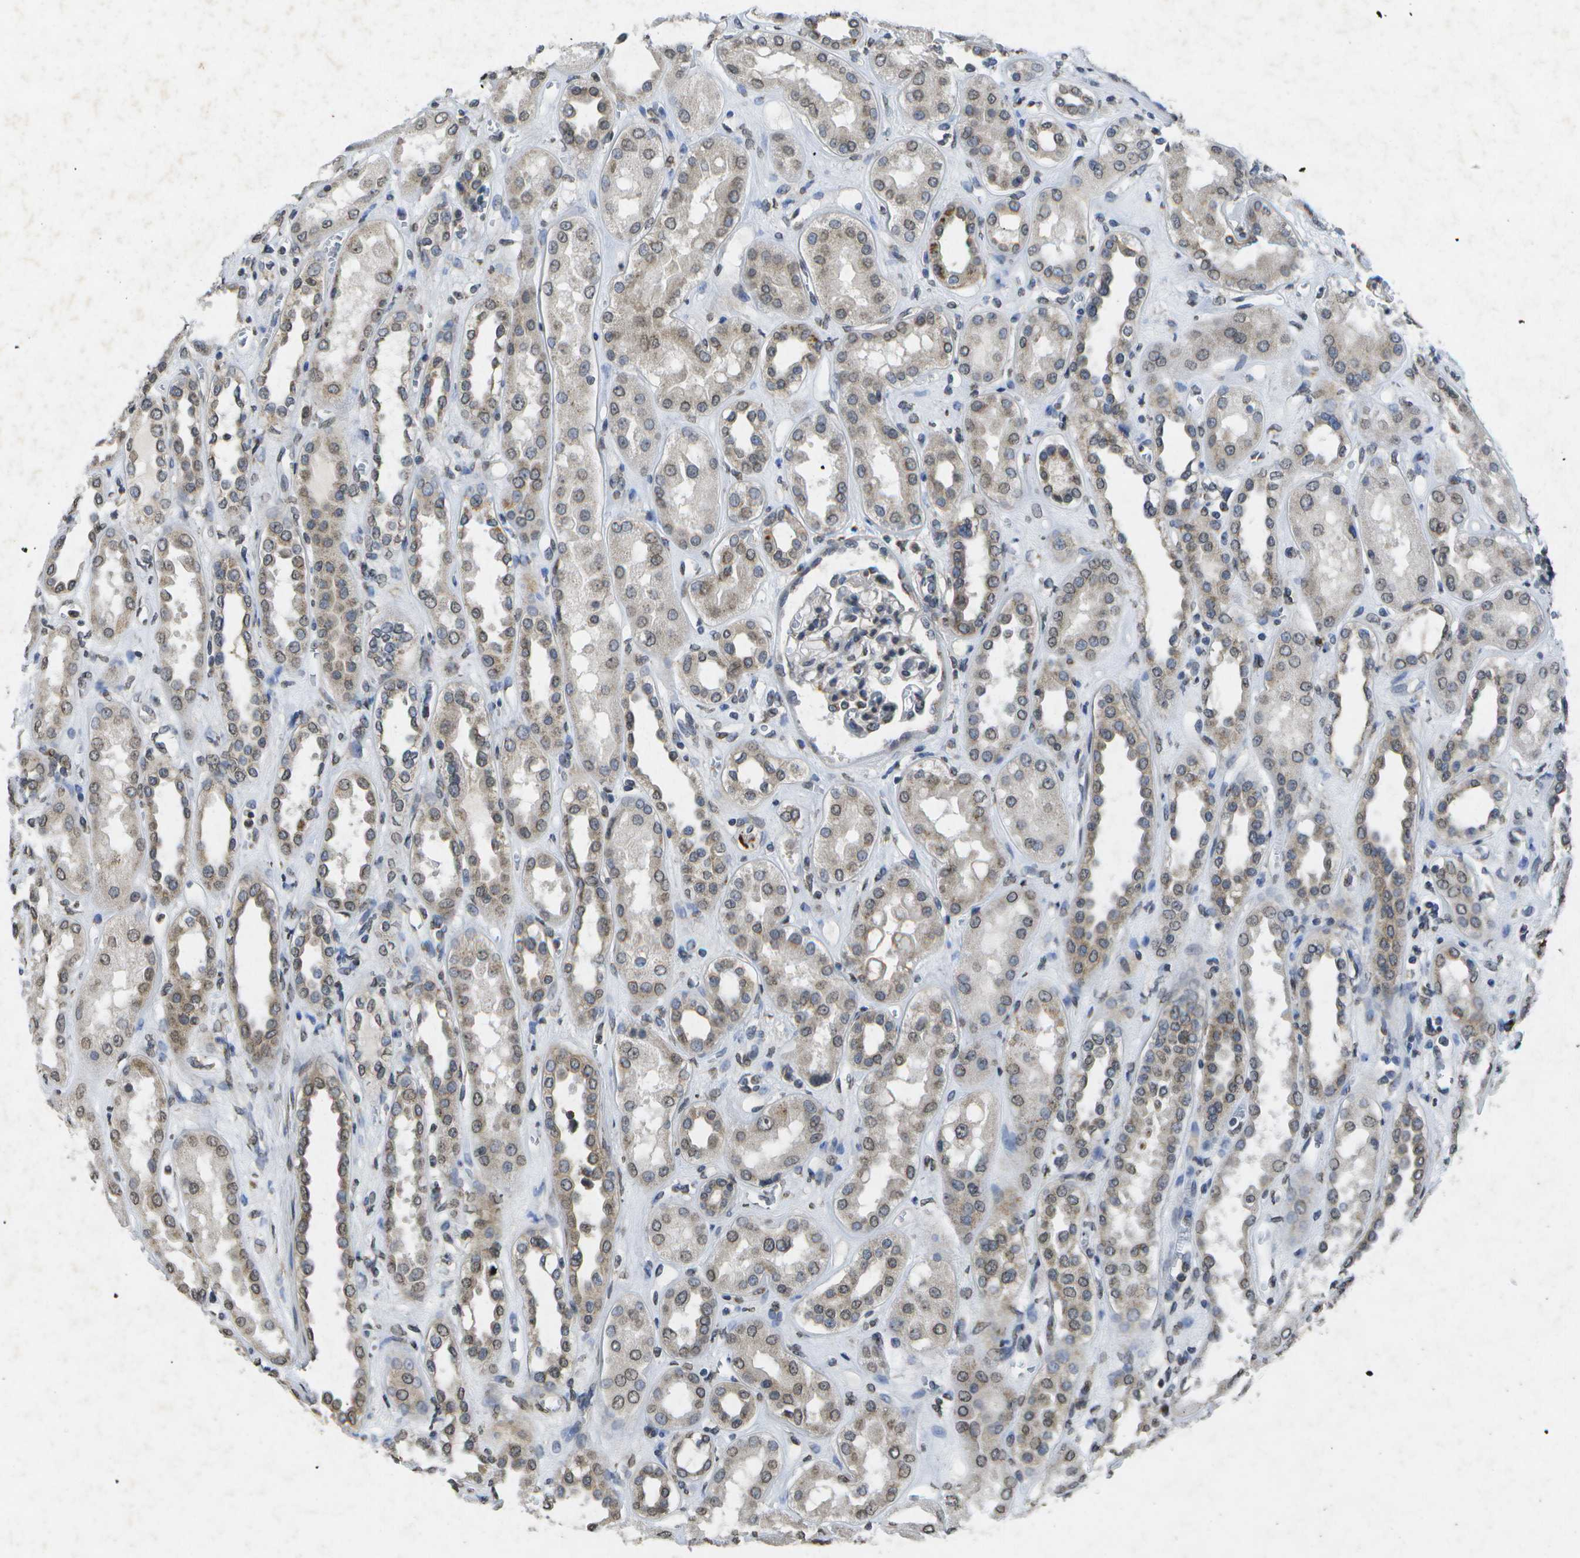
{"staining": {"intensity": "negative", "quantity": "none", "location": "none"}, "tissue": "kidney", "cell_type": "Cells in glomeruli", "image_type": "normal", "snomed": [{"axis": "morphology", "description": "Normal tissue, NOS"}, {"axis": "topography", "description": "Kidney"}], "caption": "The immunohistochemistry (IHC) histopathology image has no significant staining in cells in glomeruli of kidney.", "gene": "KDELR1", "patient": {"sex": "male", "age": 59}}